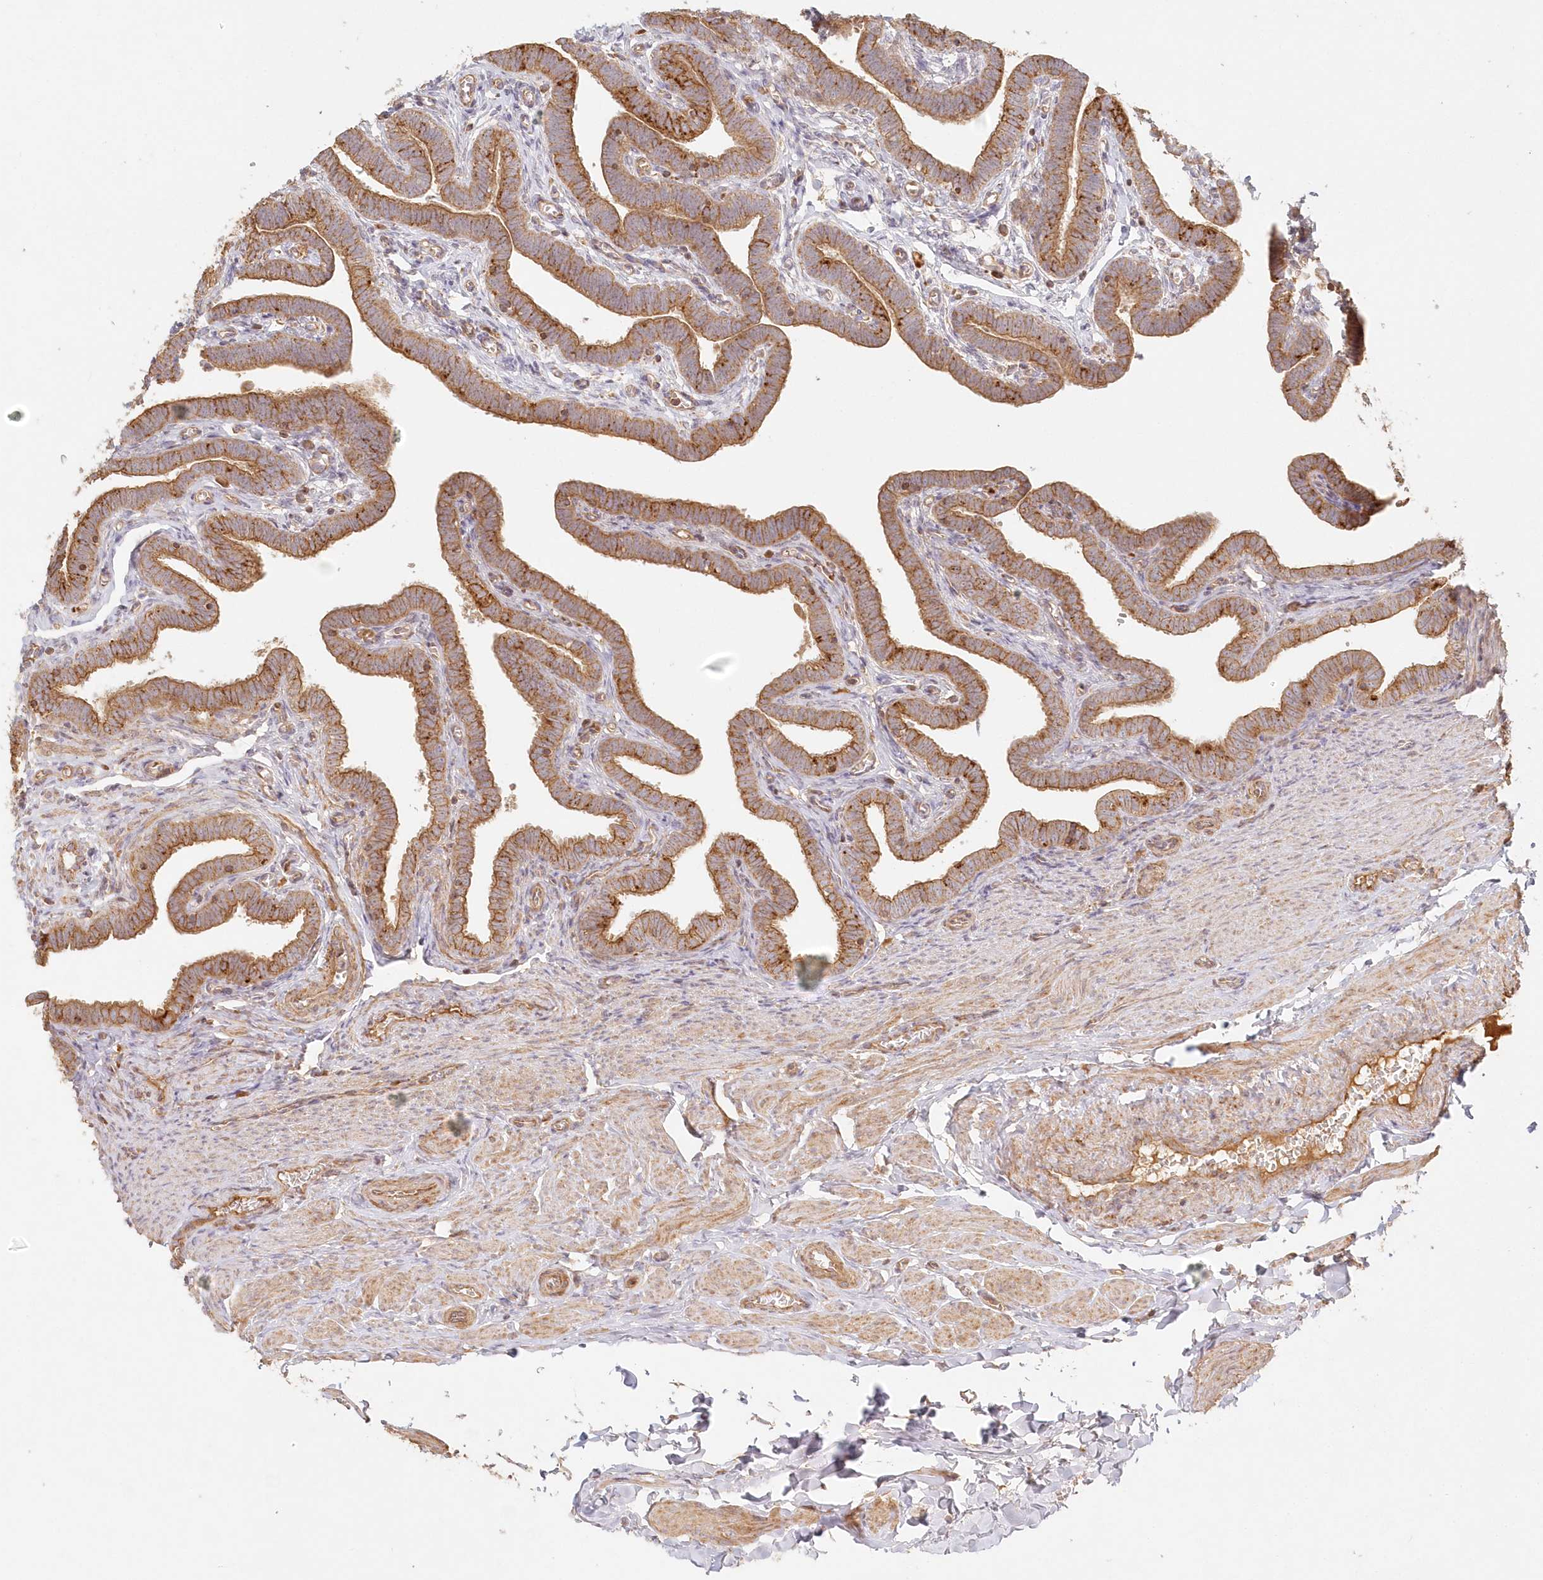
{"staining": {"intensity": "moderate", "quantity": ">75%", "location": "cytoplasmic/membranous"}, "tissue": "fallopian tube", "cell_type": "Glandular cells", "image_type": "normal", "snomed": [{"axis": "morphology", "description": "Normal tissue, NOS"}, {"axis": "topography", "description": "Fallopian tube"}], "caption": "Fallopian tube was stained to show a protein in brown. There is medium levels of moderate cytoplasmic/membranous positivity in about >75% of glandular cells. The protein of interest is stained brown, and the nuclei are stained in blue (DAB IHC with brightfield microscopy, high magnification).", "gene": "KIAA0232", "patient": {"sex": "female", "age": 36}}